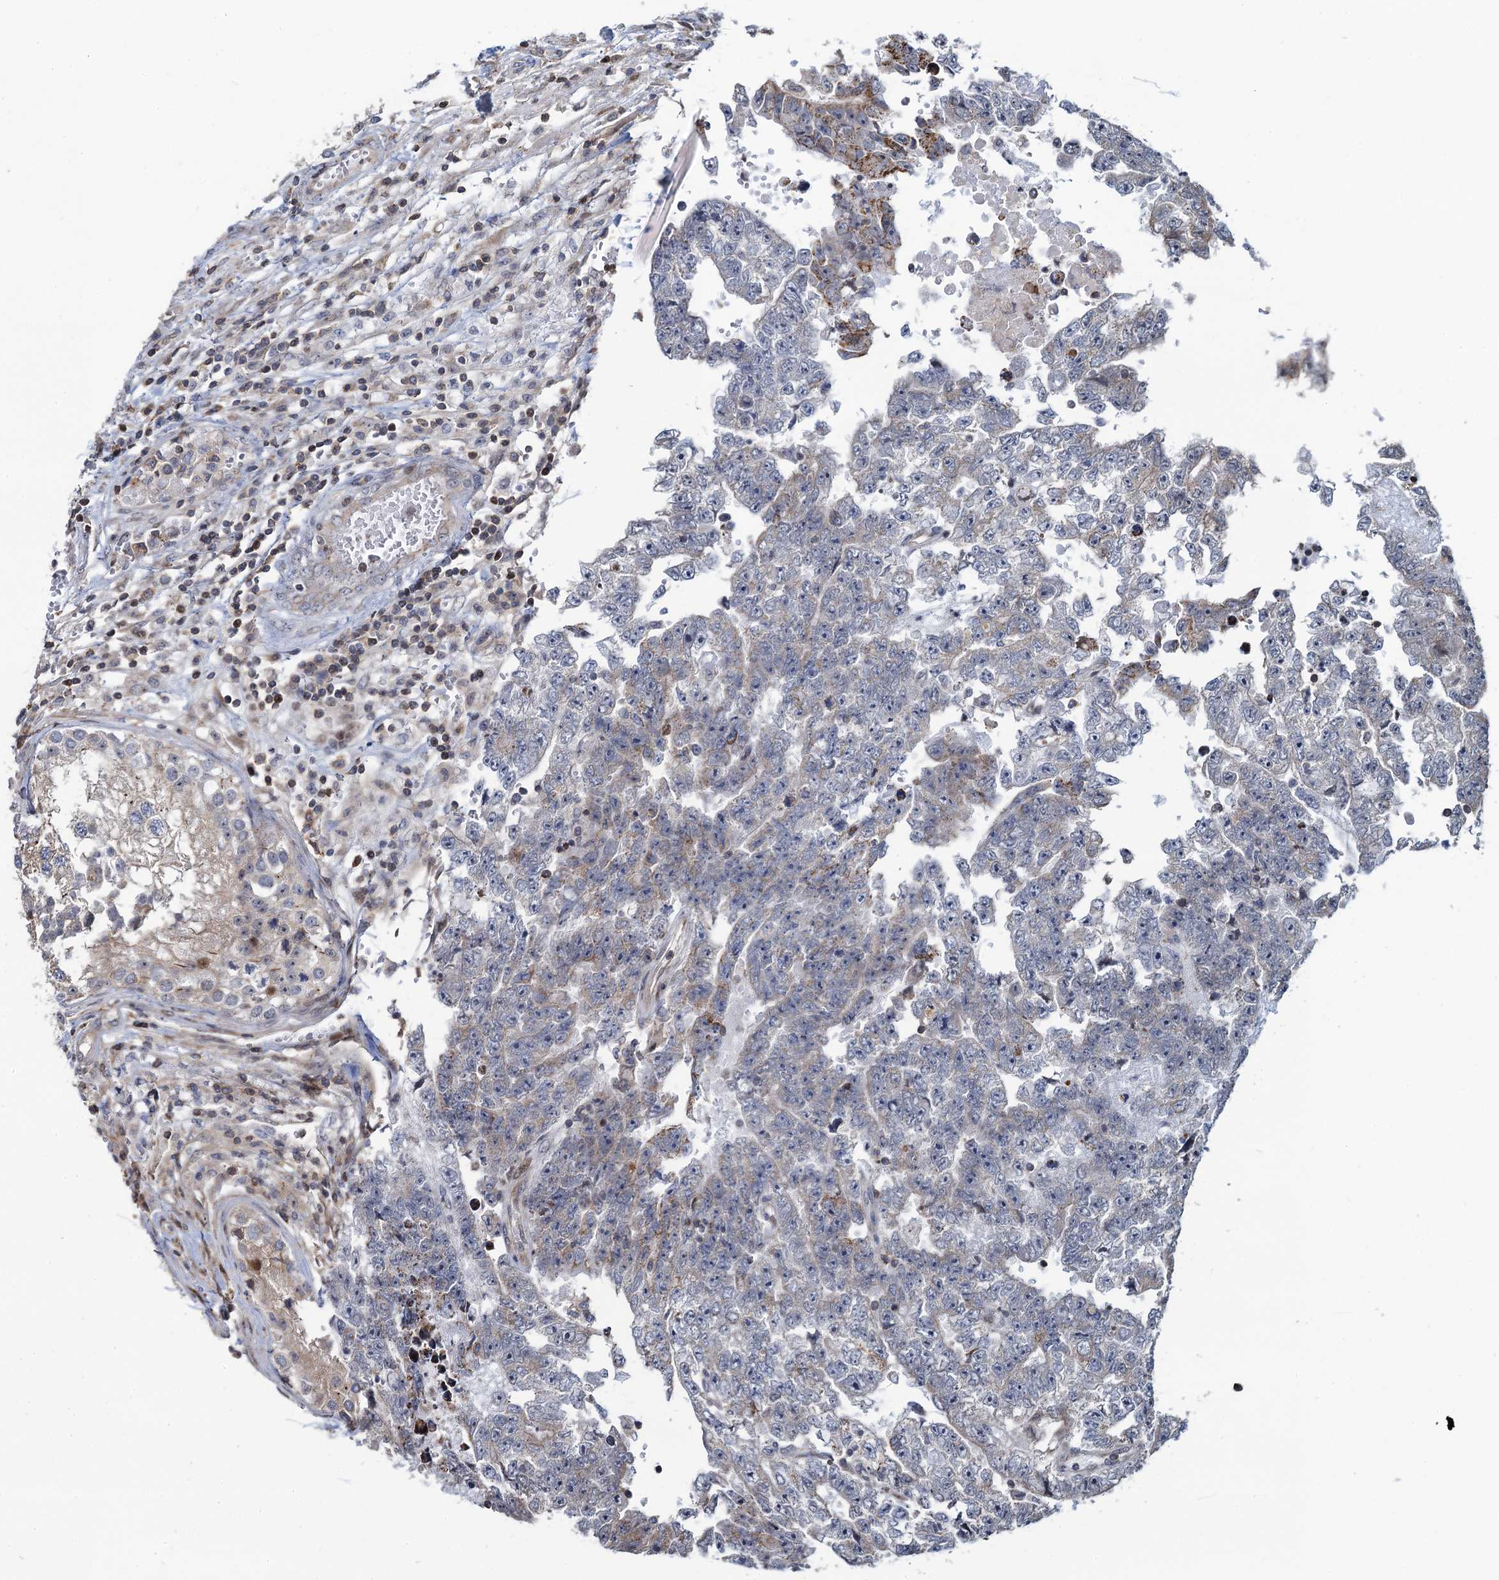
{"staining": {"intensity": "moderate", "quantity": "<25%", "location": "cytoplasmic/membranous"}, "tissue": "testis cancer", "cell_type": "Tumor cells", "image_type": "cancer", "snomed": [{"axis": "morphology", "description": "Carcinoma, Embryonal, NOS"}, {"axis": "topography", "description": "Testis"}], "caption": "Immunohistochemistry (IHC) of embryonal carcinoma (testis) demonstrates low levels of moderate cytoplasmic/membranous positivity in approximately <25% of tumor cells.", "gene": "CCDC102A", "patient": {"sex": "male", "age": 25}}